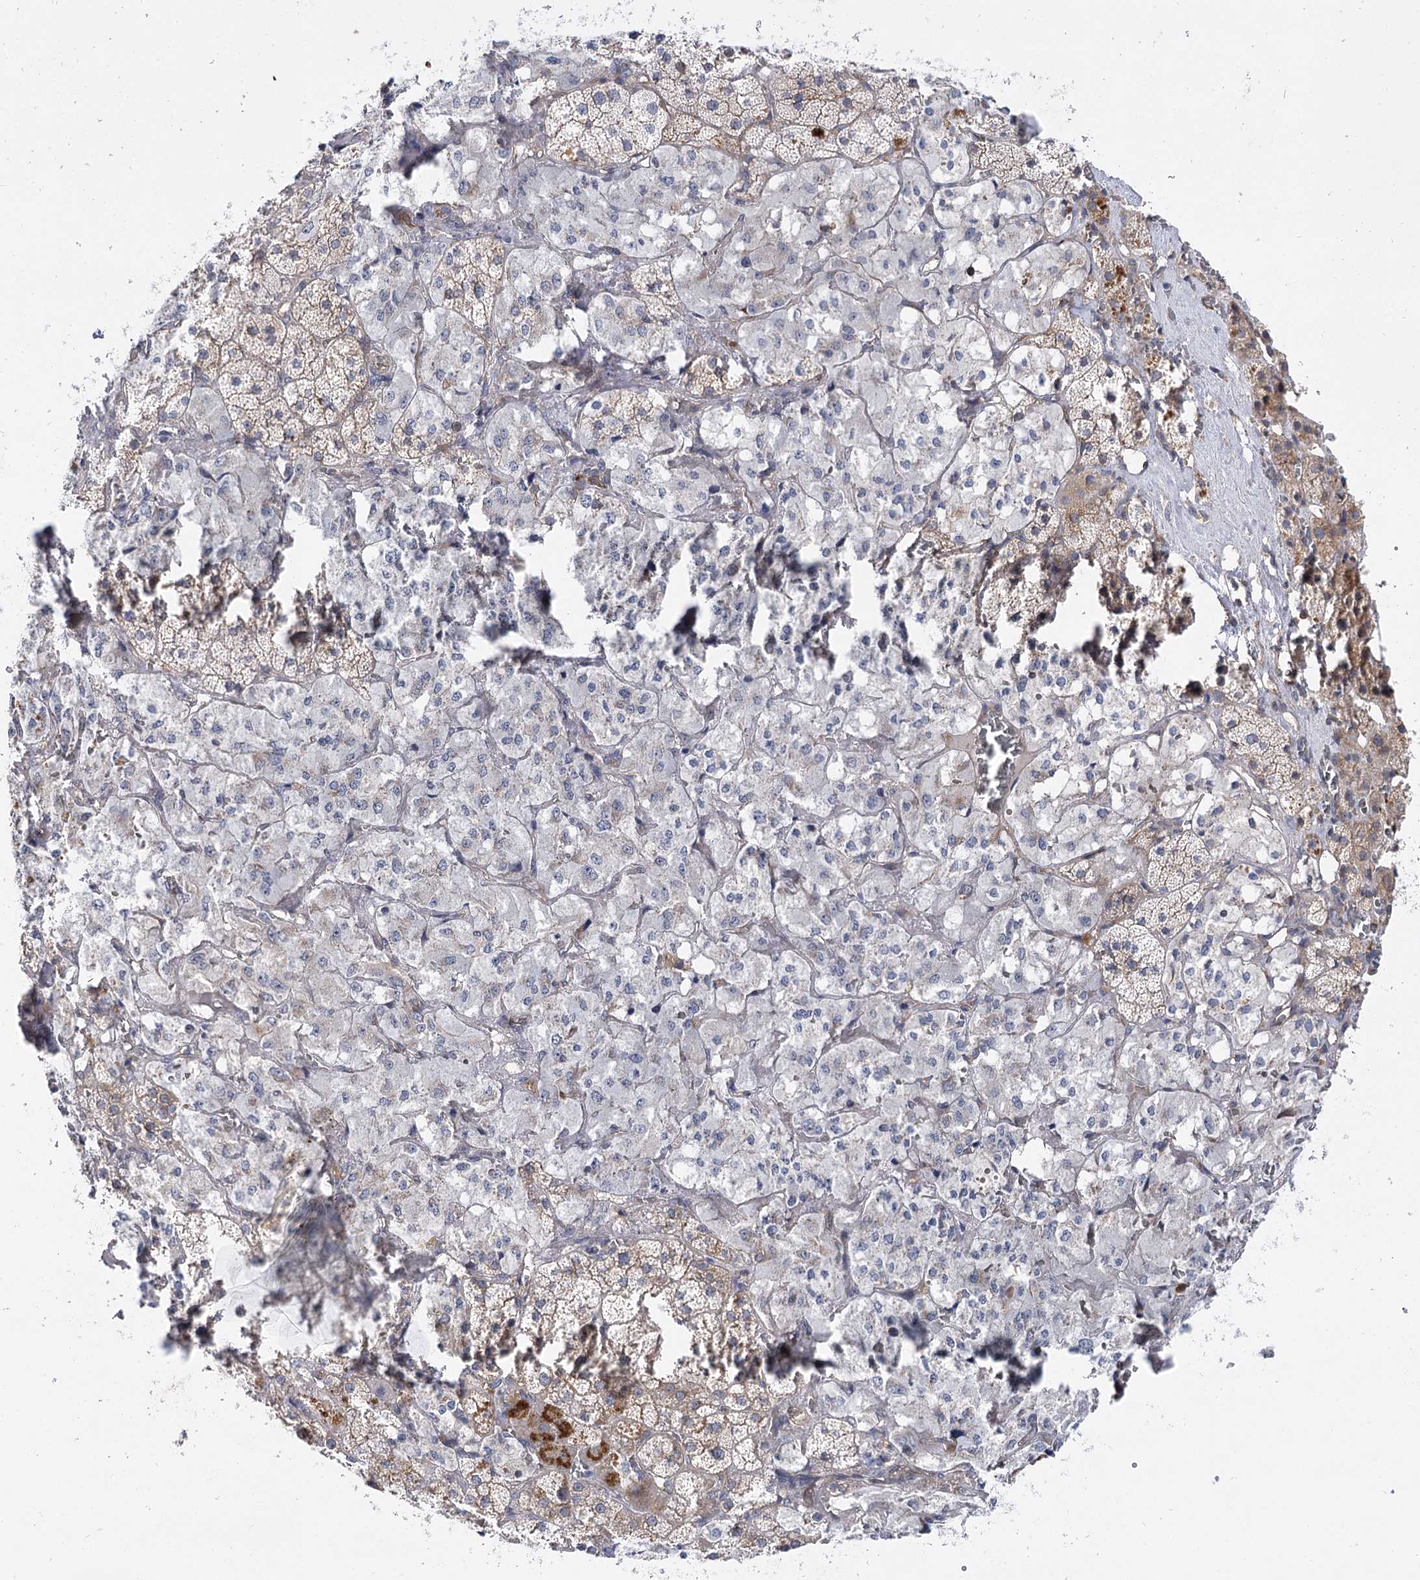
{"staining": {"intensity": "moderate", "quantity": "<25%", "location": "cytoplasmic/membranous"}, "tissue": "adrenal gland", "cell_type": "Glandular cells", "image_type": "normal", "snomed": [{"axis": "morphology", "description": "Normal tissue, NOS"}, {"axis": "topography", "description": "Adrenal gland"}], "caption": "The immunohistochemical stain highlights moderate cytoplasmic/membranous positivity in glandular cells of normal adrenal gland. (IHC, brightfield microscopy, high magnification).", "gene": "ARHGAP31", "patient": {"sex": "male", "age": 57}}